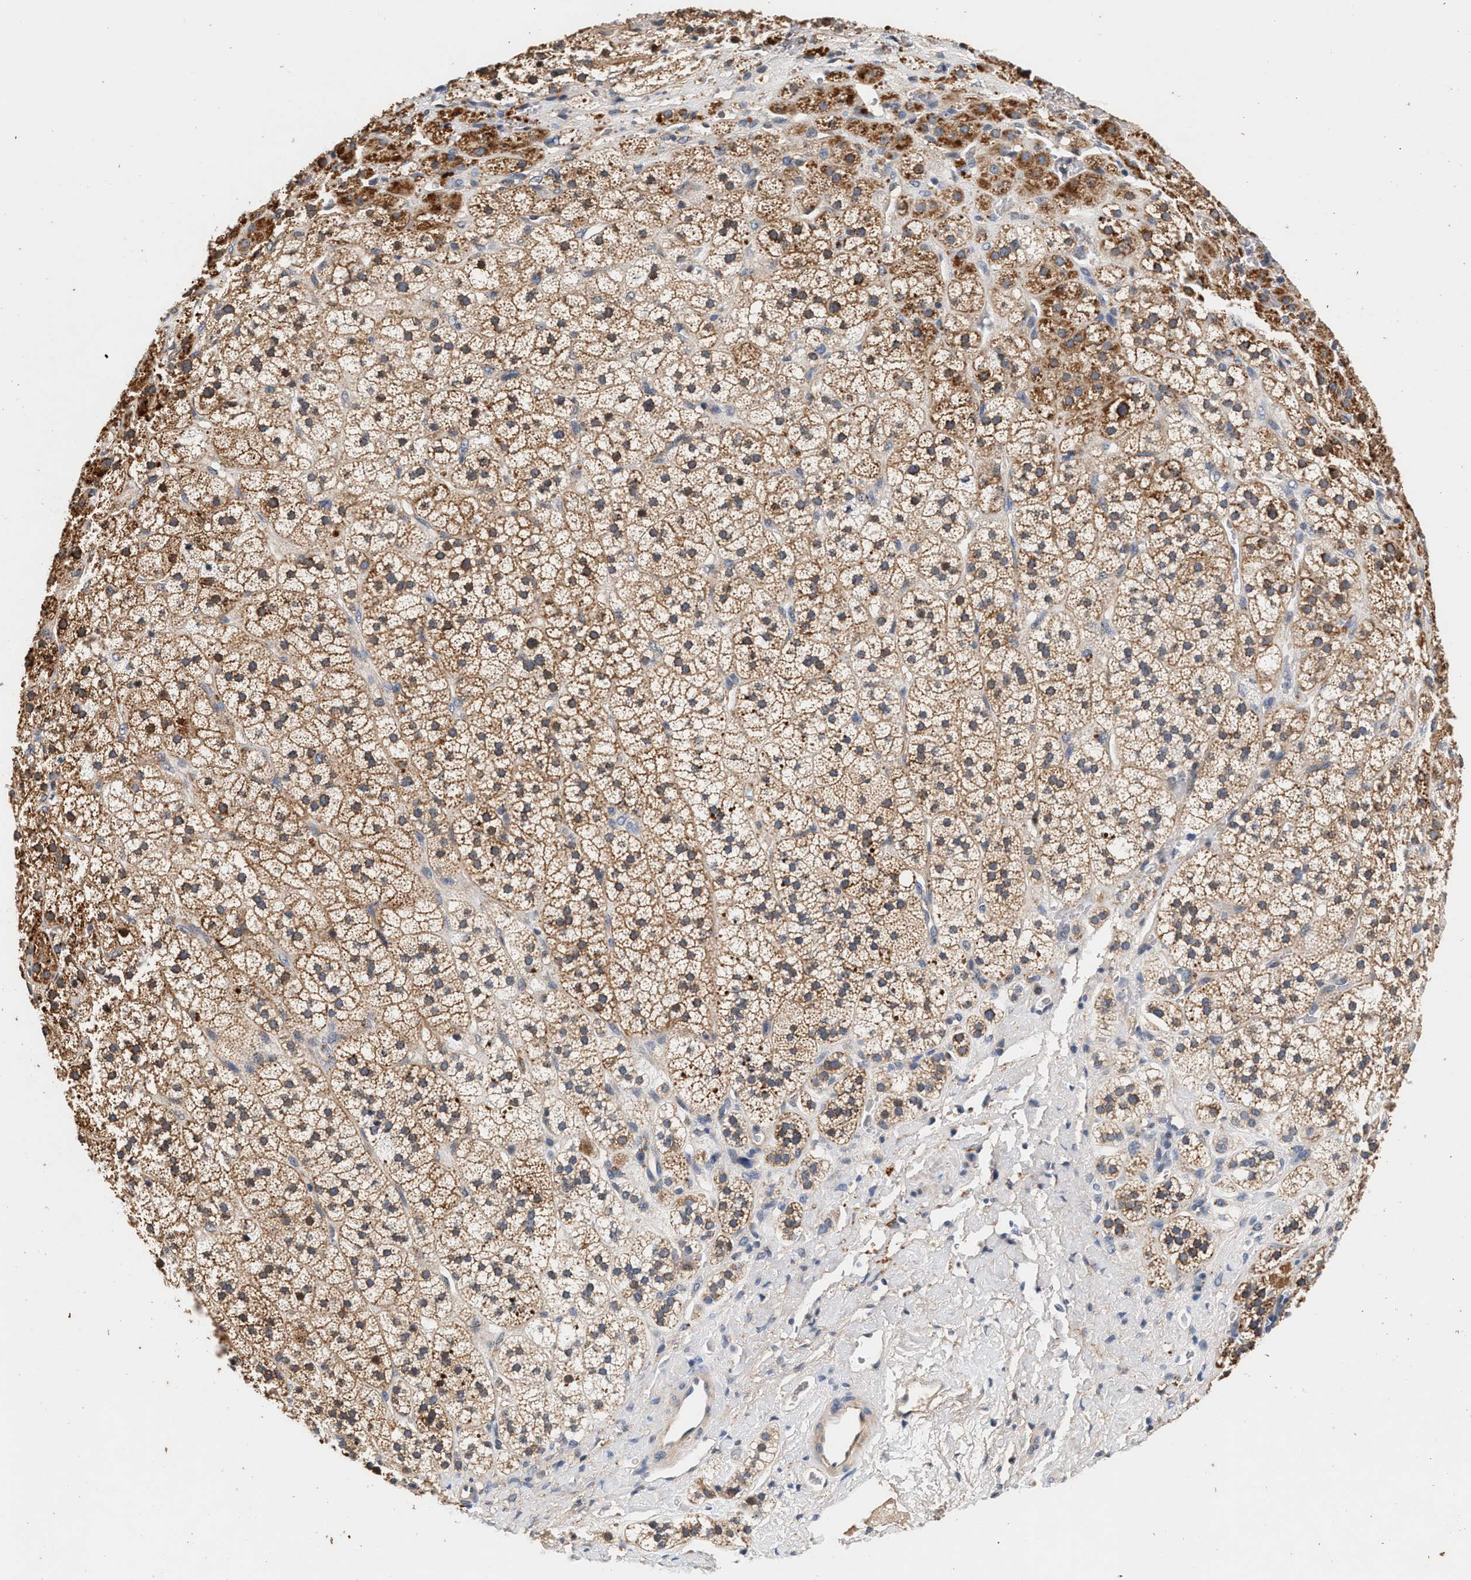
{"staining": {"intensity": "moderate", "quantity": ">75%", "location": "cytoplasmic/membranous"}, "tissue": "adrenal gland", "cell_type": "Glandular cells", "image_type": "normal", "snomed": [{"axis": "morphology", "description": "Normal tissue, NOS"}, {"axis": "topography", "description": "Adrenal gland"}], "caption": "A photomicrograph of human adrenal gland stained for a protein demonstrates moderate cytoplasmic/membranous brown staining in glandular cells.", "gene": "PTGR3", "patient": {"sex": "male", "age": 56}}